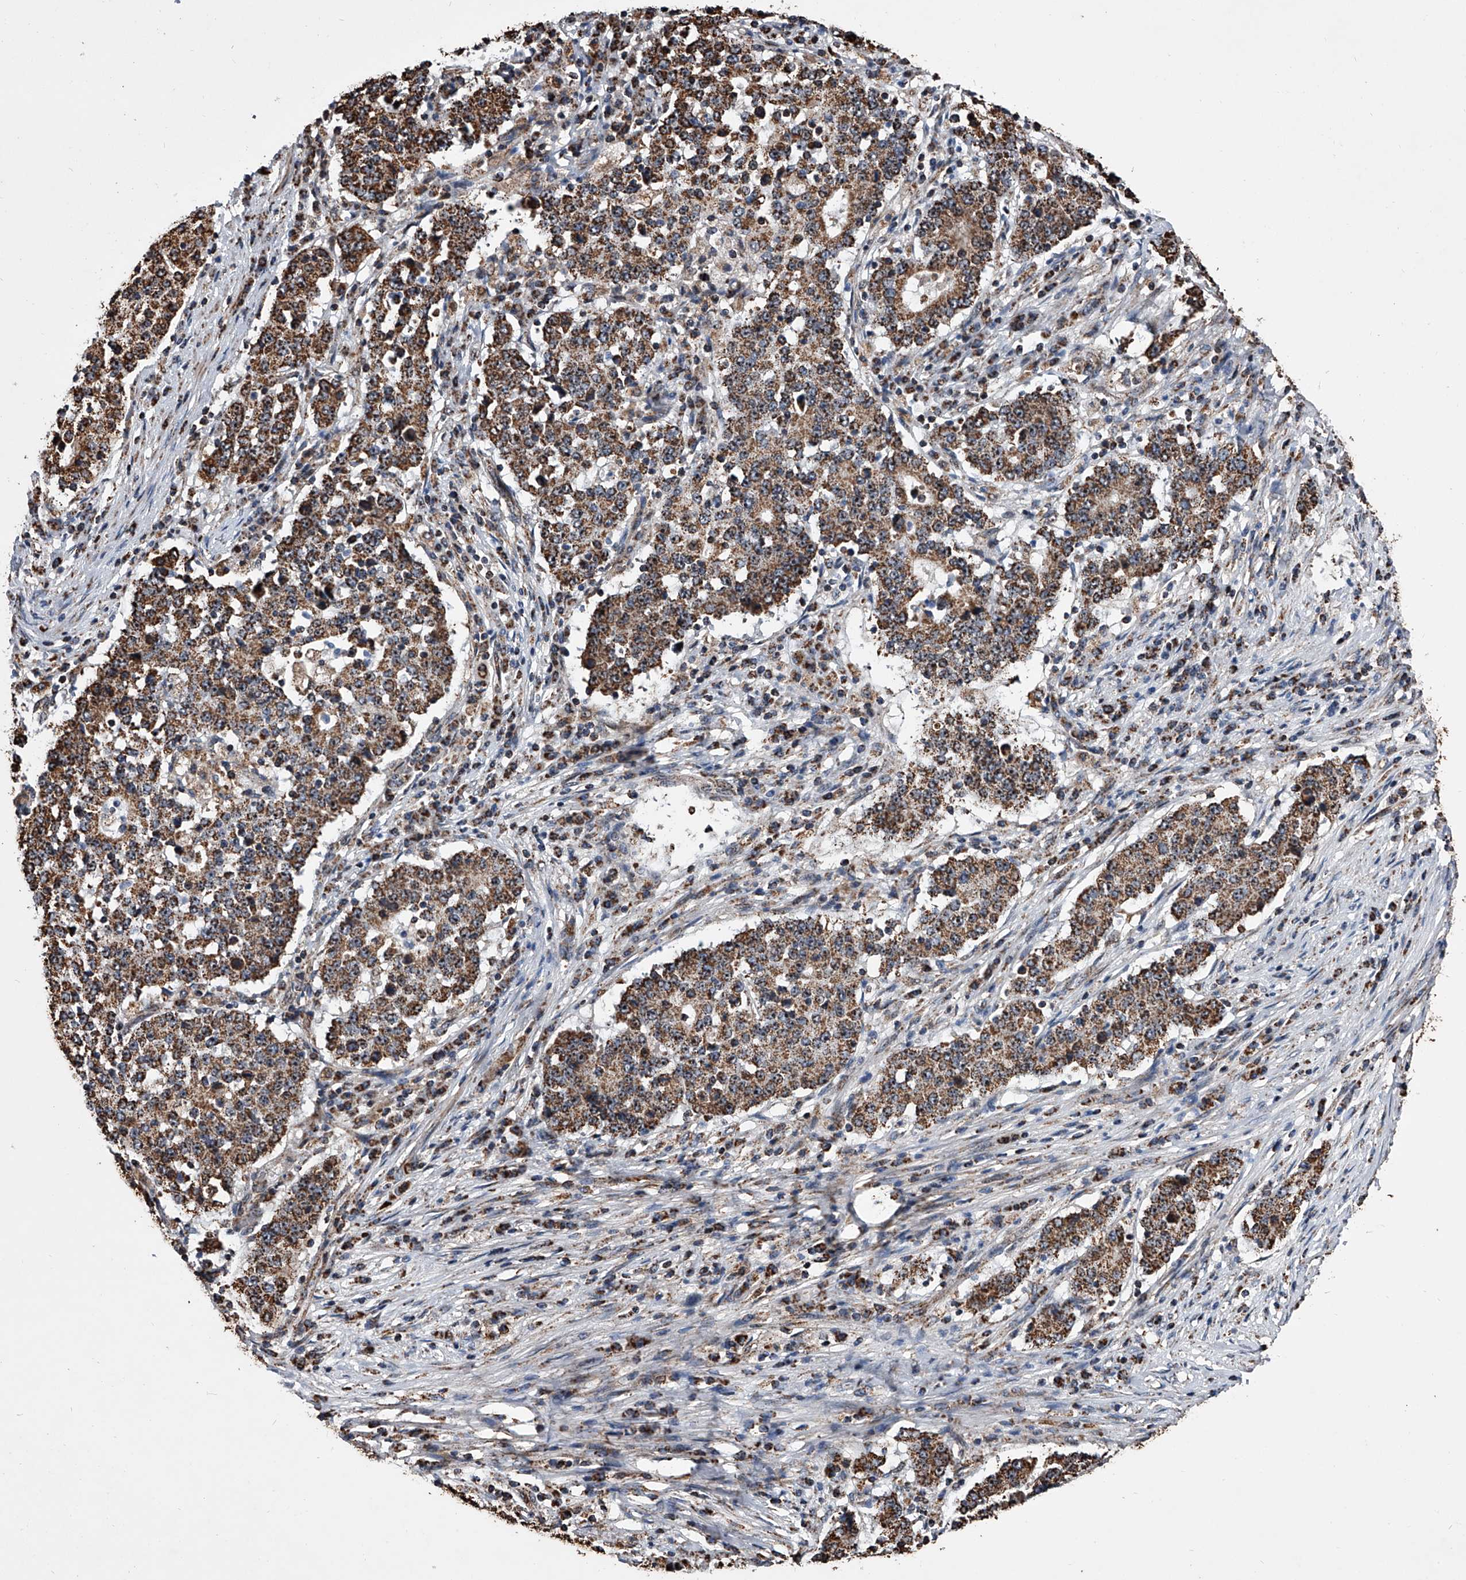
{"staining": {"intensity": "moderate", "quantity": ">75%", "location": "cytoplasmic/membranous"}, "tissue": "stomach cancer", "cell_type": "Tumor cells", "image_type": "cancer", "snomed": [{"axis": "morphology", "description": "Adenocarcinoma, NOS"}, {"axis": "topography", "description": "Stomach"}], "caption": "Moderate cytoplasmic/membranous staining for a protein is appreciated in approximately >75% of tumor cells of adenocarcinoma (stomach) using immunohistochemistry.", "gene": "SMPDL3A", "patient": {"sex": "male", "age": 59}}